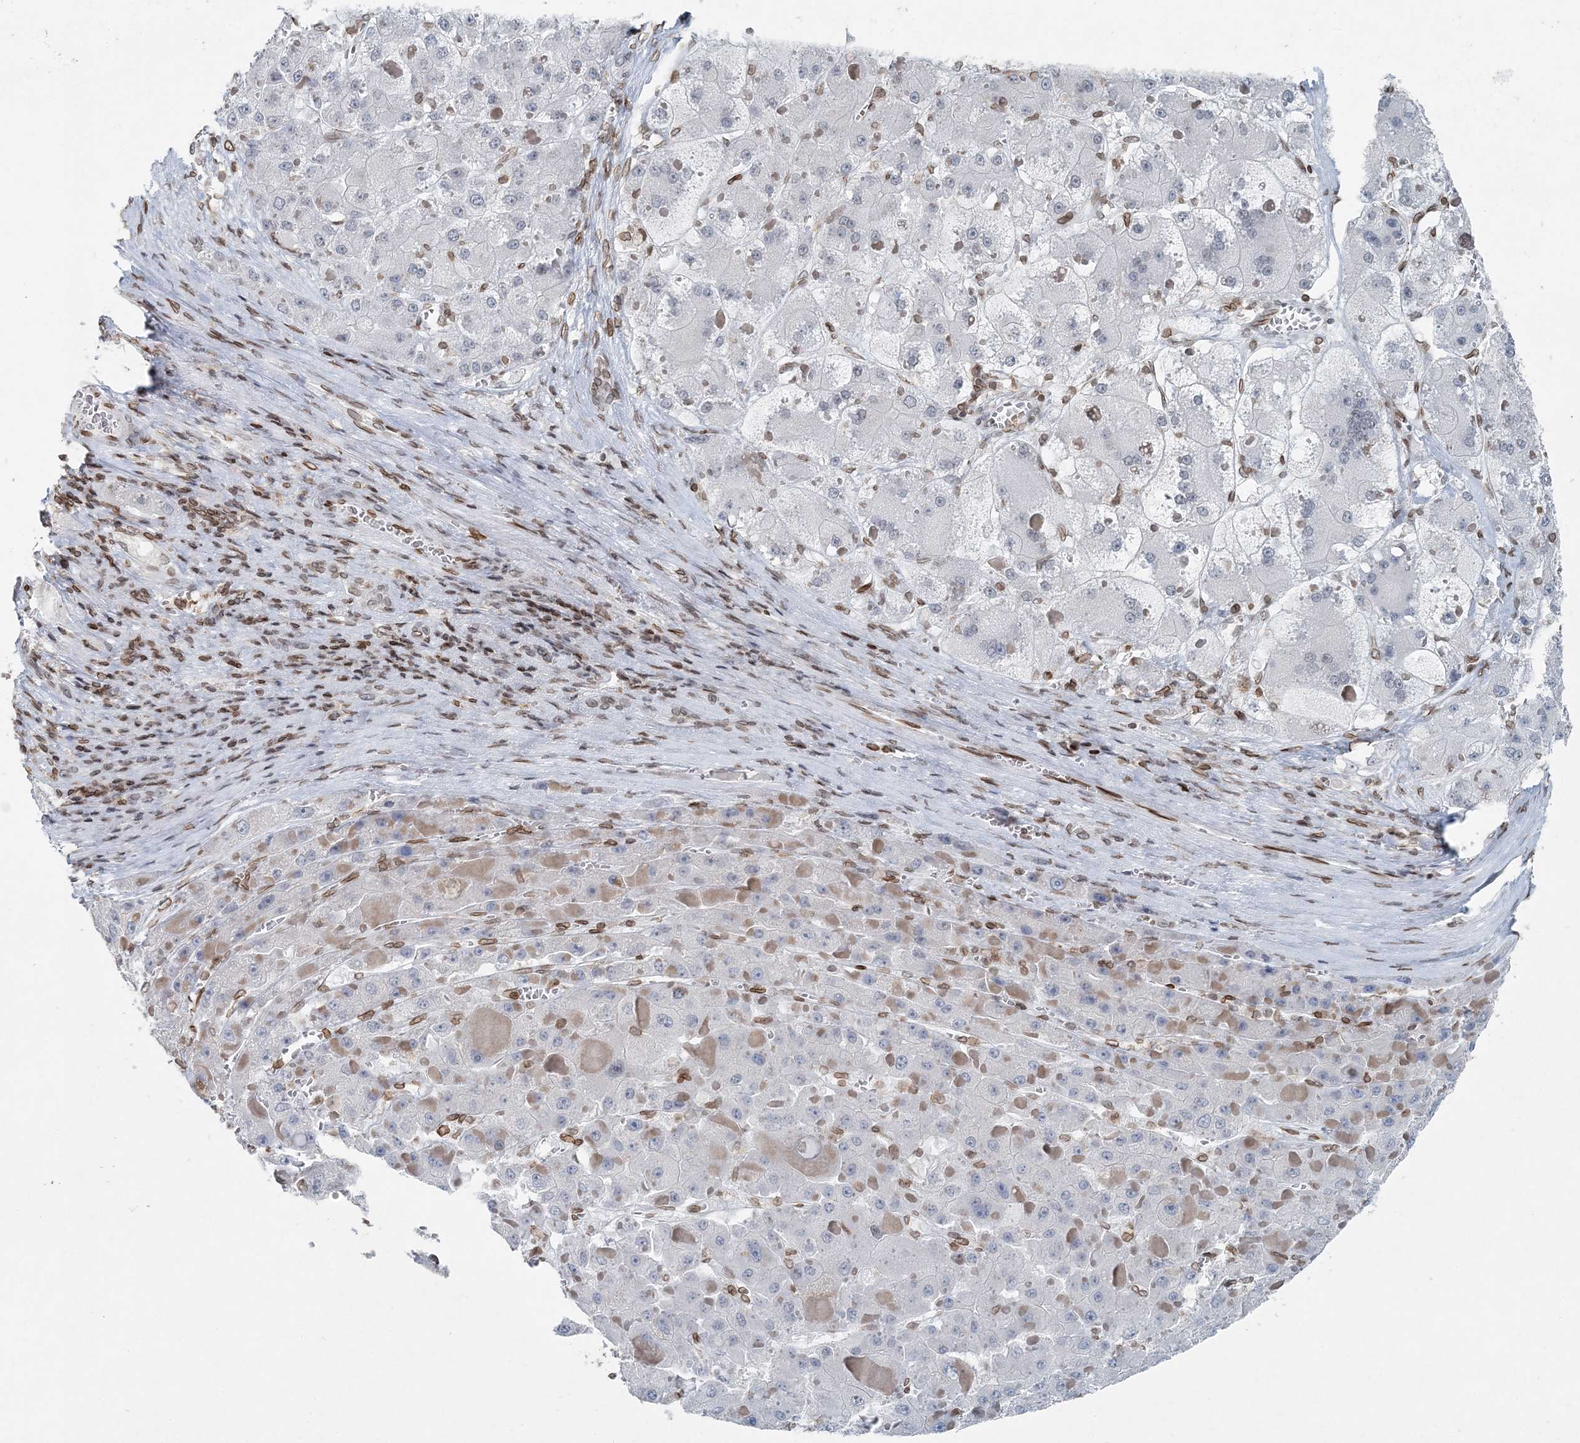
{"staining": {"intensity": "negative", "quantity": "none", "location": "none"}, "tissue": "liver cancer", "cell_type": "Tumor cells", "image_type": "cancer", "snomed": [{"axis": "morphology", "description": "Carcinoma, Hepatocellular, NOS"}, {"axis": "topography", "description": "Liver"}], "caption": "Tumor cells show no significant positivity in hepatocellular carcinoma (liver).", "gene": "GJD4", "patient": {"sex": "female", "age": 73}}